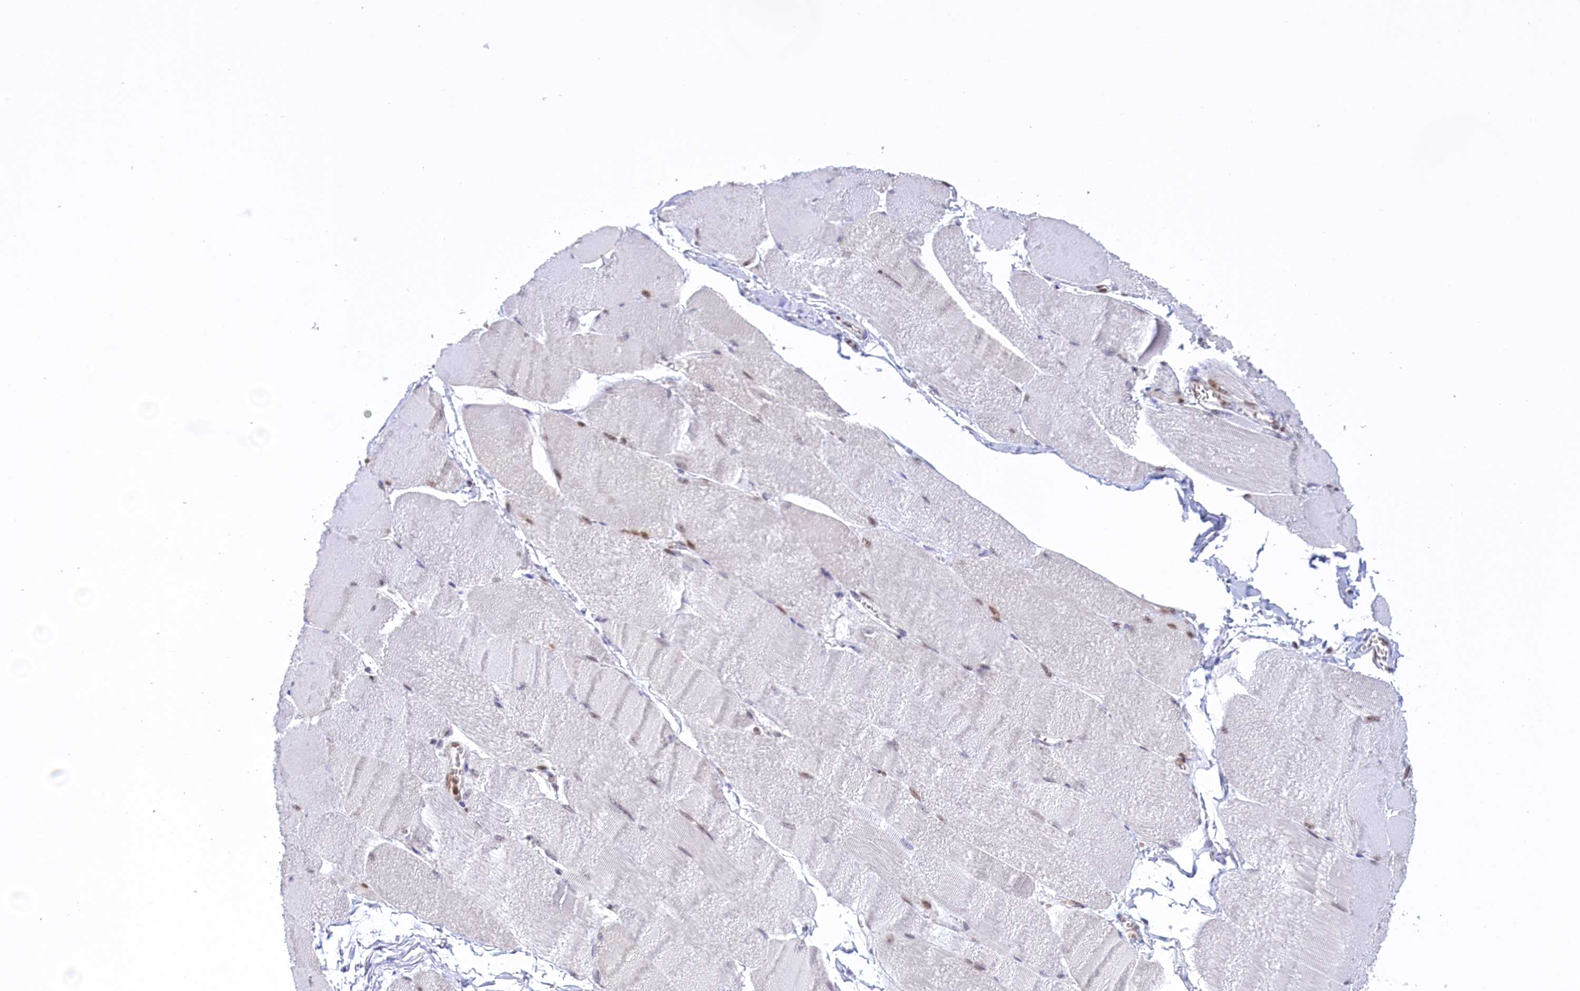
{"staining": {"intensity": "negative", "quantity": "none", "location": "none"}, "tissue": "skeletal muscle", "cell_type": "Myocytes", "image_type": "normal", "snomed": [{"axis": "morphology", "description": "Normal tissue, NOS"}, {"axis": "morphology", "description": "Basal cell carcinoma"}, {"axis": "topography", "description": "Skeletal muscle"}], "caption": "Immunohistochemistry image of benign skeletal muscle stained for a protein (brown), which reveals no positivity in myocytes.", "gene": "IZUMO2", "patient": {"sex": "female", "age": 64}}